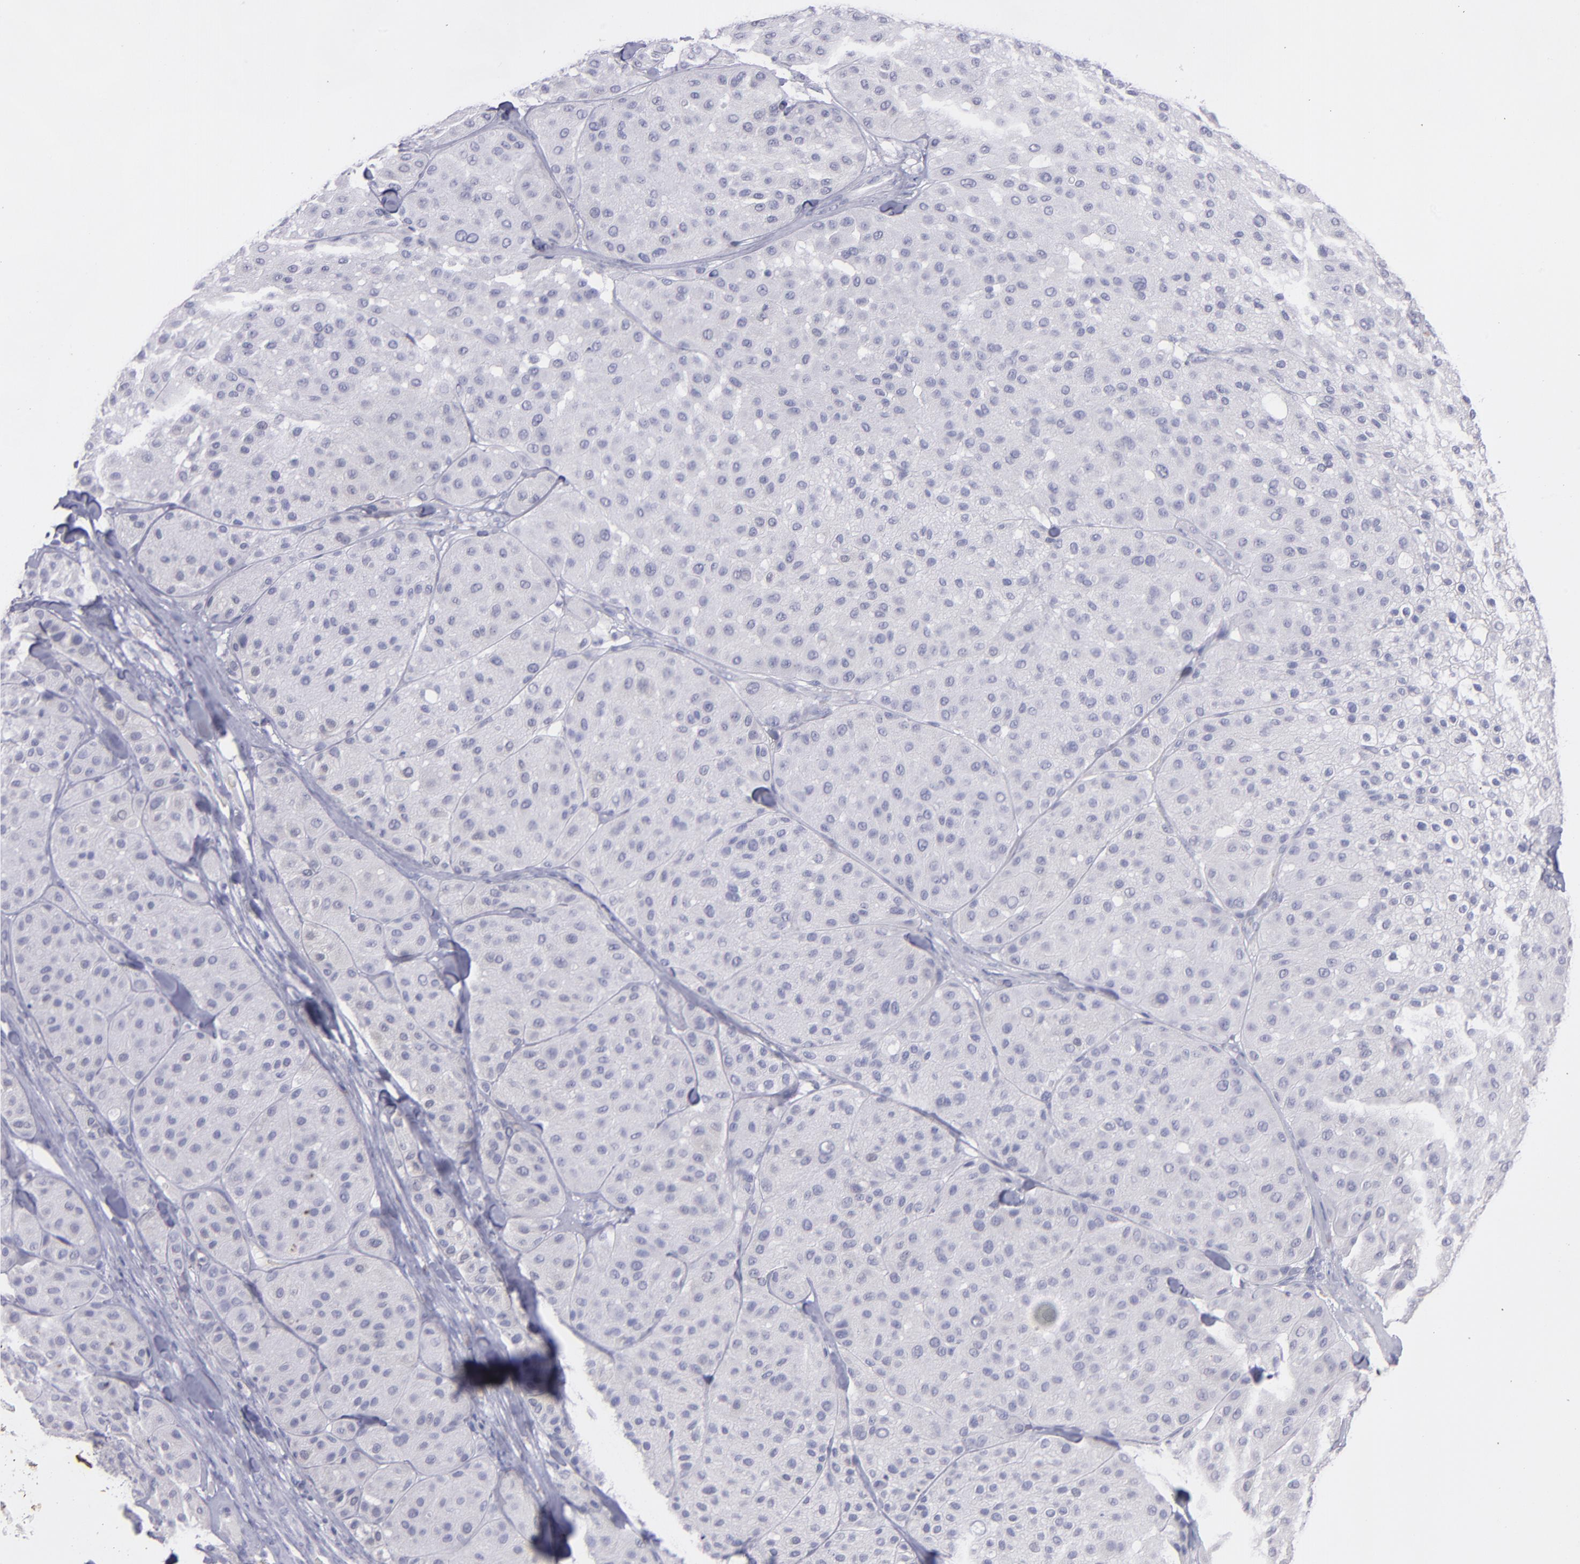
{"staining": {"intensity": "negative", "quantity": "none", "location": "none"}, "tissue": "melanoma", "cell_type": "Tumor cells", "image_type": "cancer", "snomed": [{"axis": "morphology", "description": "Normal tissue, NOS"}, {"axis": "morphology", "description": "Malignant melanoma, Metastatic site"}, {"axis": "topography", "description": "Skin"}], "caption": "This image is of malignant melanoma (metastatic site) stained with IHC to label a protein in brown with the nuclei are counter-stained blue. There is no expression in tumor cells.", "gene": "SNAP25", "patient": {"sex": "male", "age": 41}}